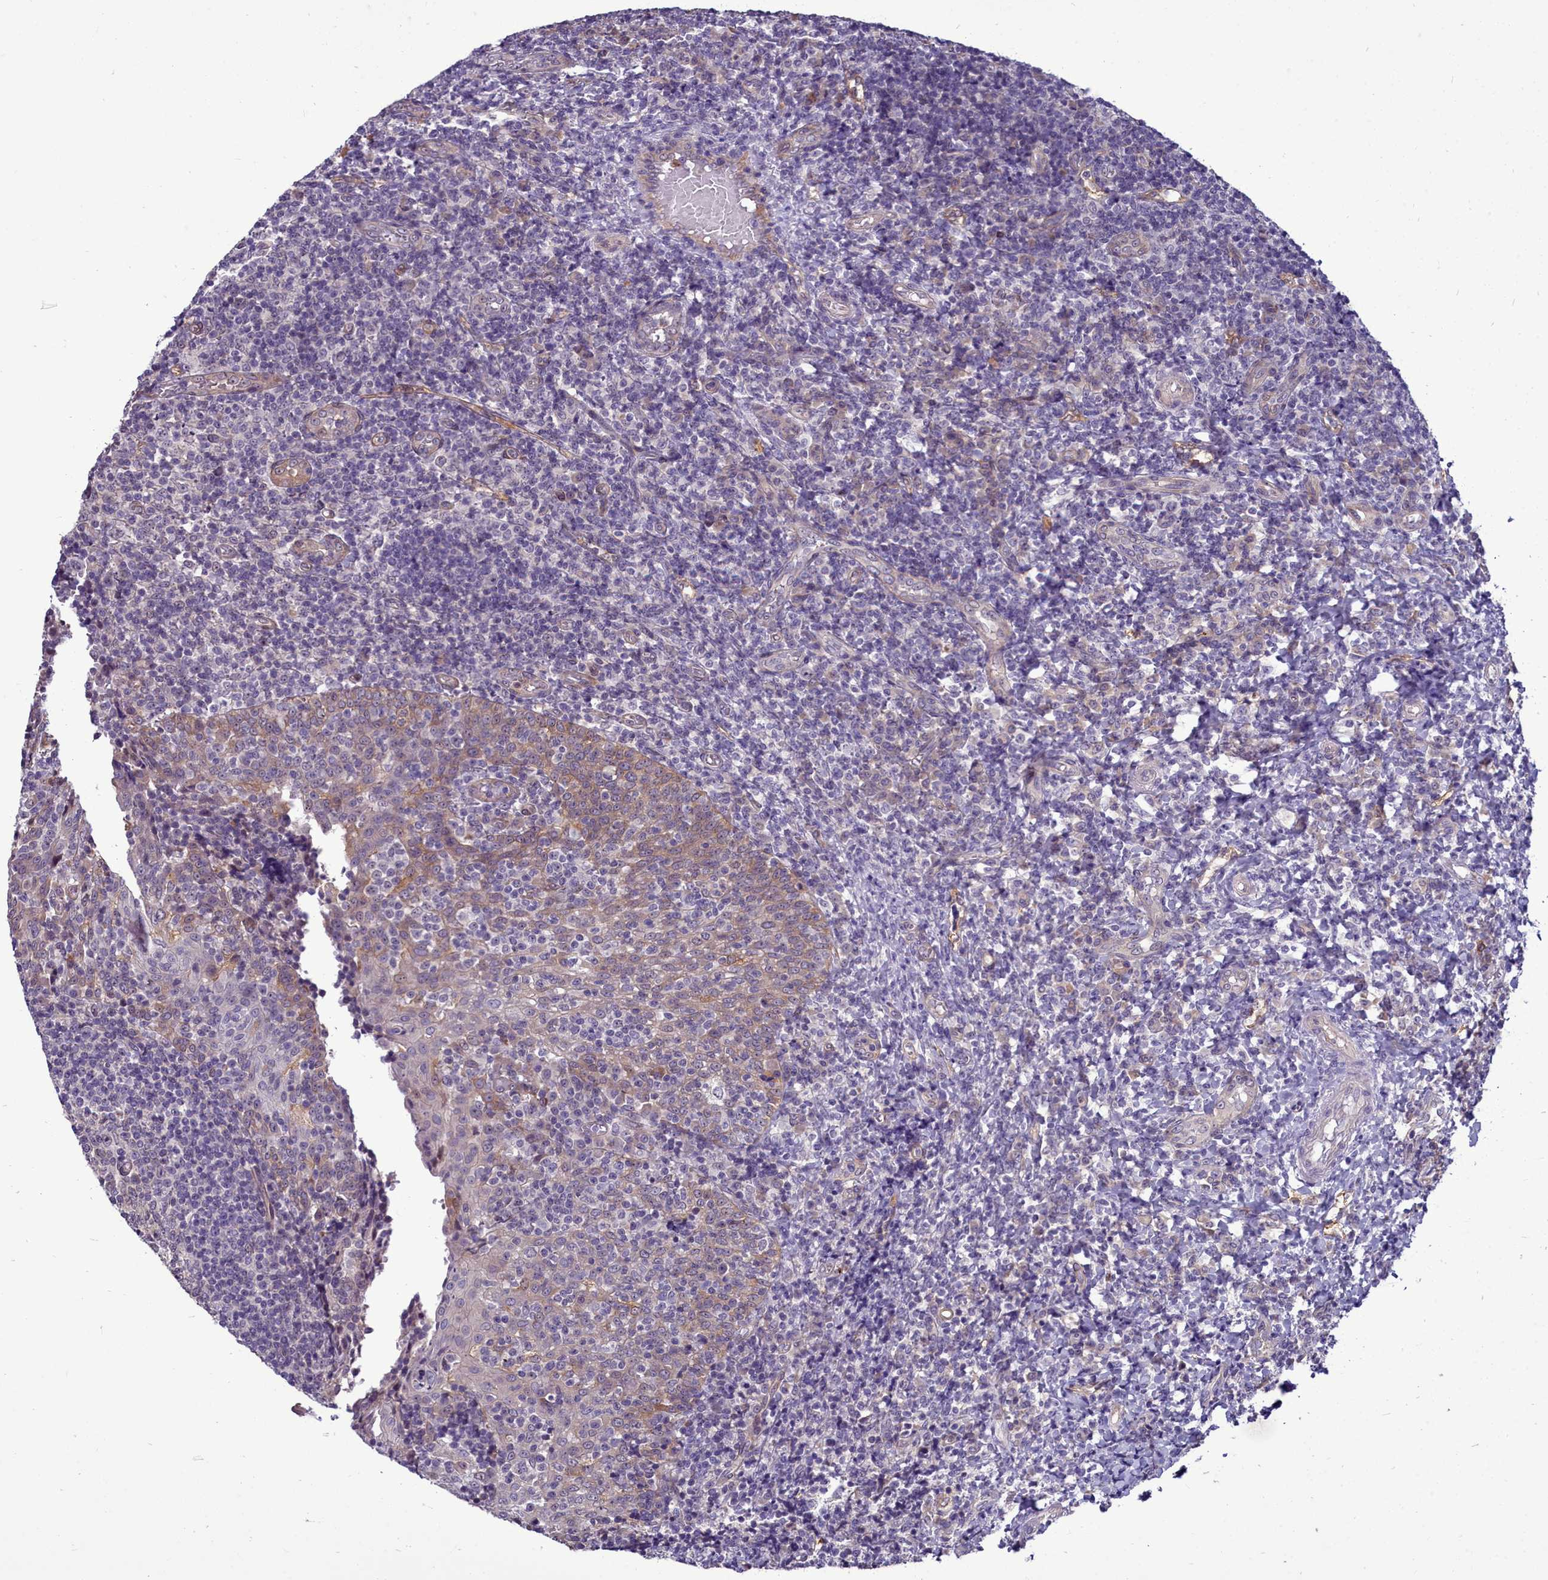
{"staining": {"intensity": "weak", "quantity": ">75%", "location": "cytoplasmic/membranous"}, "tissue": "tonsil", "cell_type": "Germinal center cells", "image_type": "normal", "snomed": [{"axis": "morphology", "description": "Normal tissue, NOS"}, {"axis": "topography", "description": "Tonsil"}], "caption": "Germinal center cells show low levels of weak cytoplasmic/membranous staining in about >75% of cells in unremarkable tonsil. (DAB (3,3'-diaminobenzidine) IHC, brown staining for protein, blue staining for nuclei).", "gene": "BCAR1", "patient": {"sex": "female", "age": 19}}